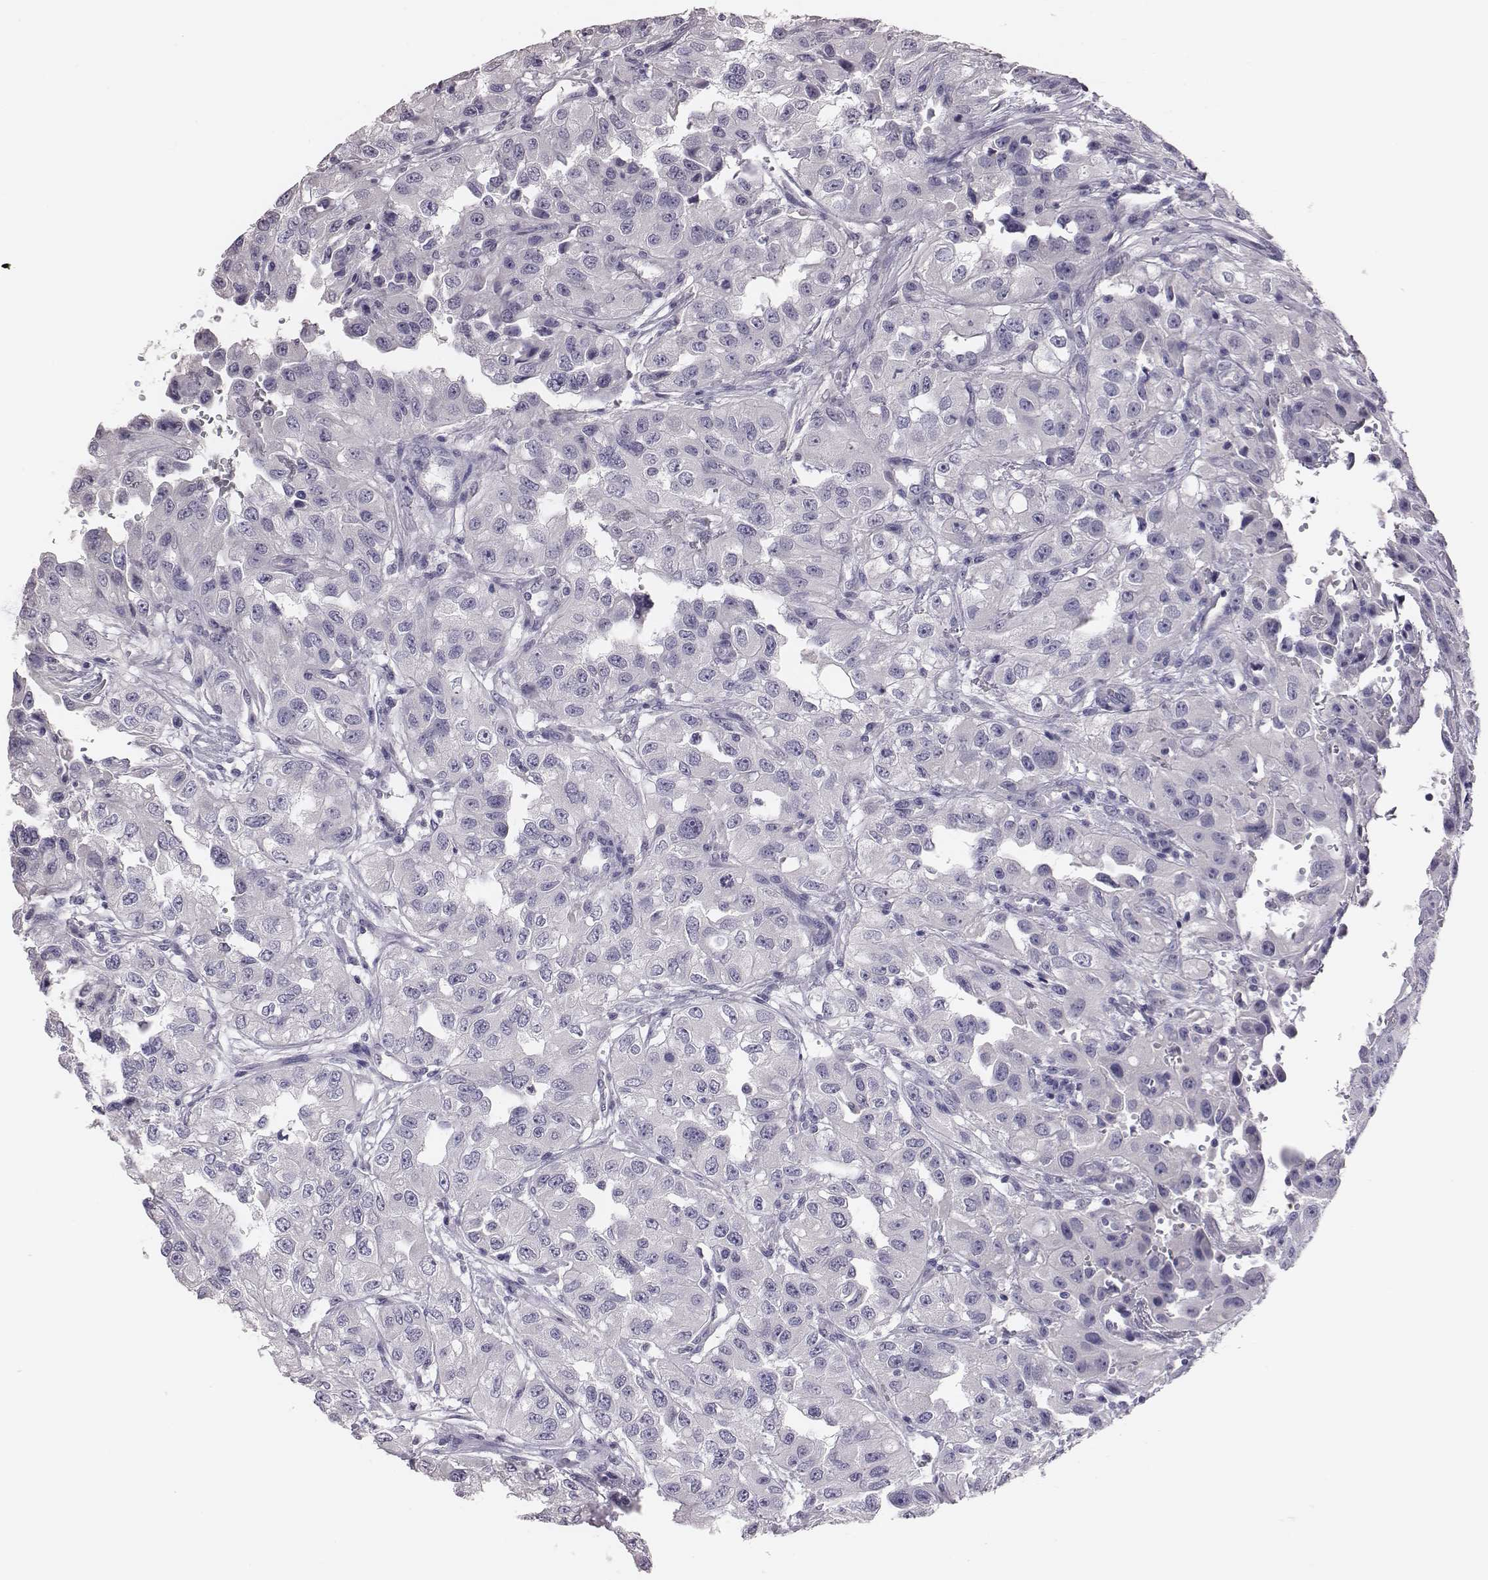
{"staining": {"intensity": "negative", "quantity": "none", "location": "none"}, "tissue": "renal cancer", "cell_type": "Tumor cells", "image_type": "cancer", "snomed": [{"axis": "morphology", "description": "Adenocarcinoma, NOS"}, {"axis": "topography", "description": "Kidney"}], "caption": "Immunohistochemistry (IHC) photomicrograph of neoplastic tissue: renal adenocarcinoma stained with DAB exhibits no significant protein expression in tumor cells.", "gene": "EN1", "patient": {"sex": "male", "age": 64}}